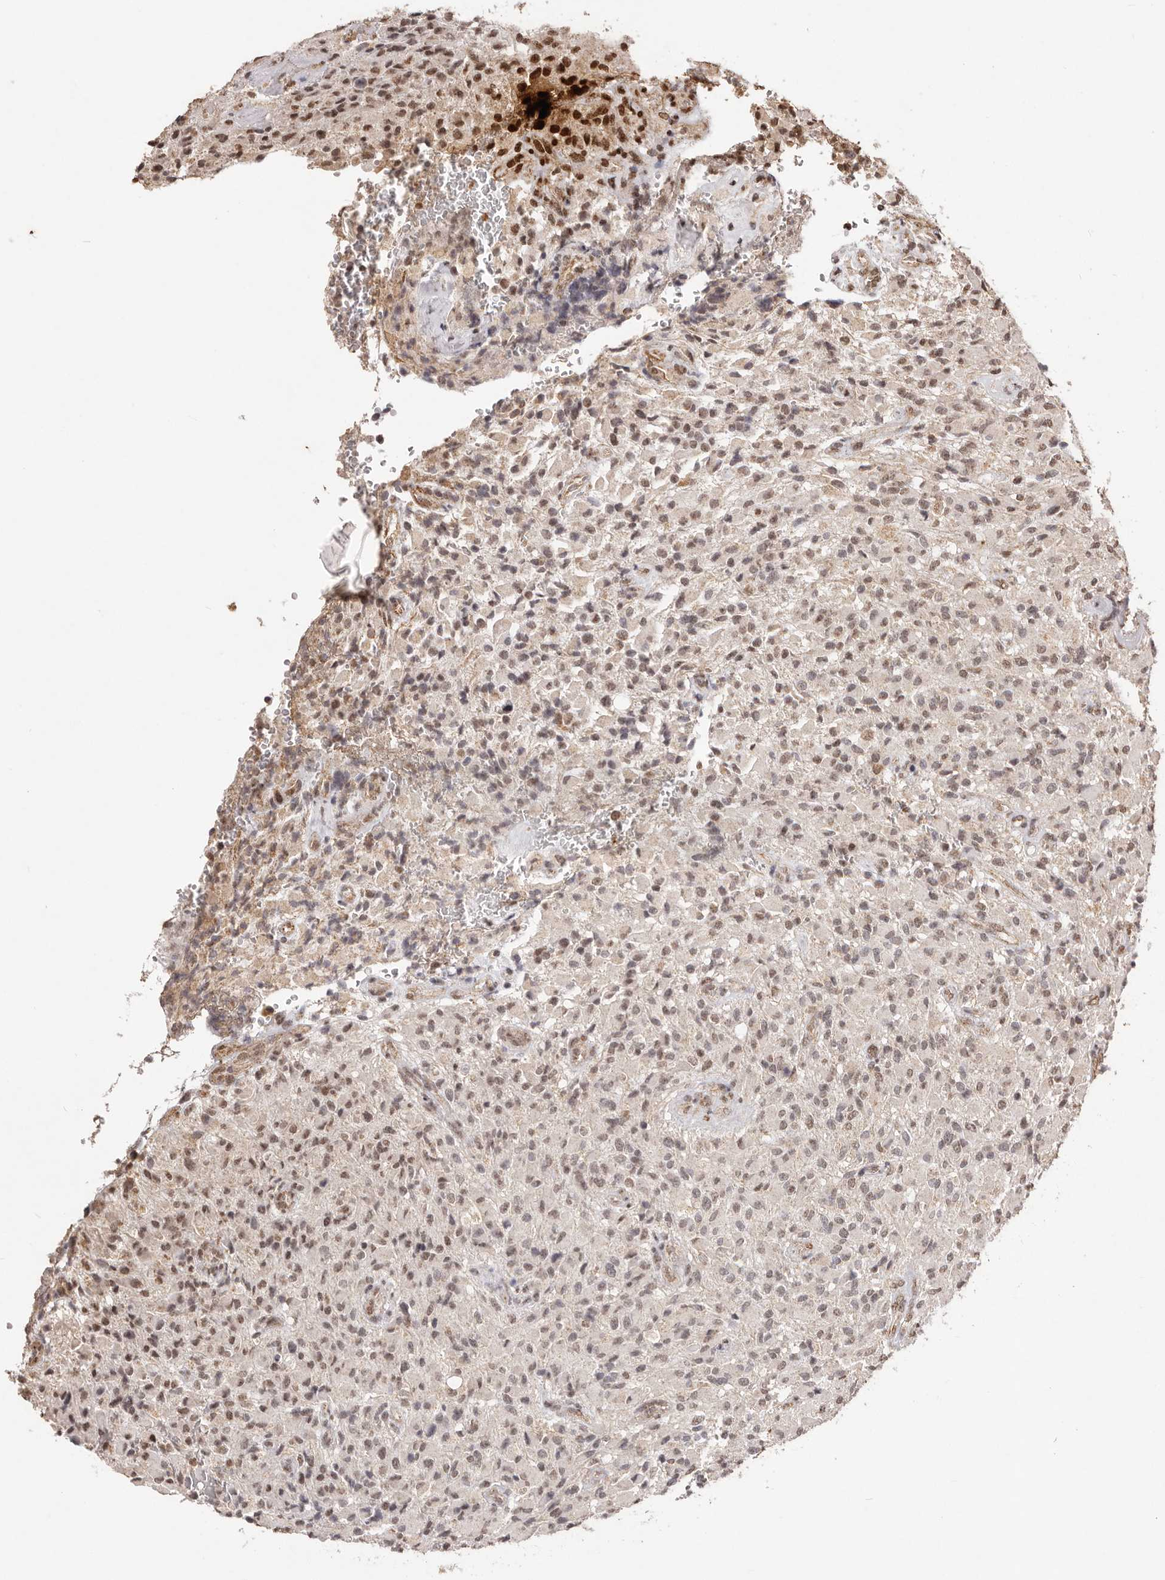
{"staining": {"intensity": "moderate", "quantity": ">75%", "location": "nuclear"}, "tissue": "glioma", "cell_type": "Tumor cells", "image_type": "cancer", "snomed": [{"axis": "morphology", "description": "Glioma, malignant, High grade"}, {"axis": "topography", "description": "Brain"}], "caption": "A brown stain highlights moderate nuclear staining of a protein in human malignant glioma (high-grade) tumor cells.", "gene": "RPS6KA5", "patient": {"sex": "male", "age": 71}}